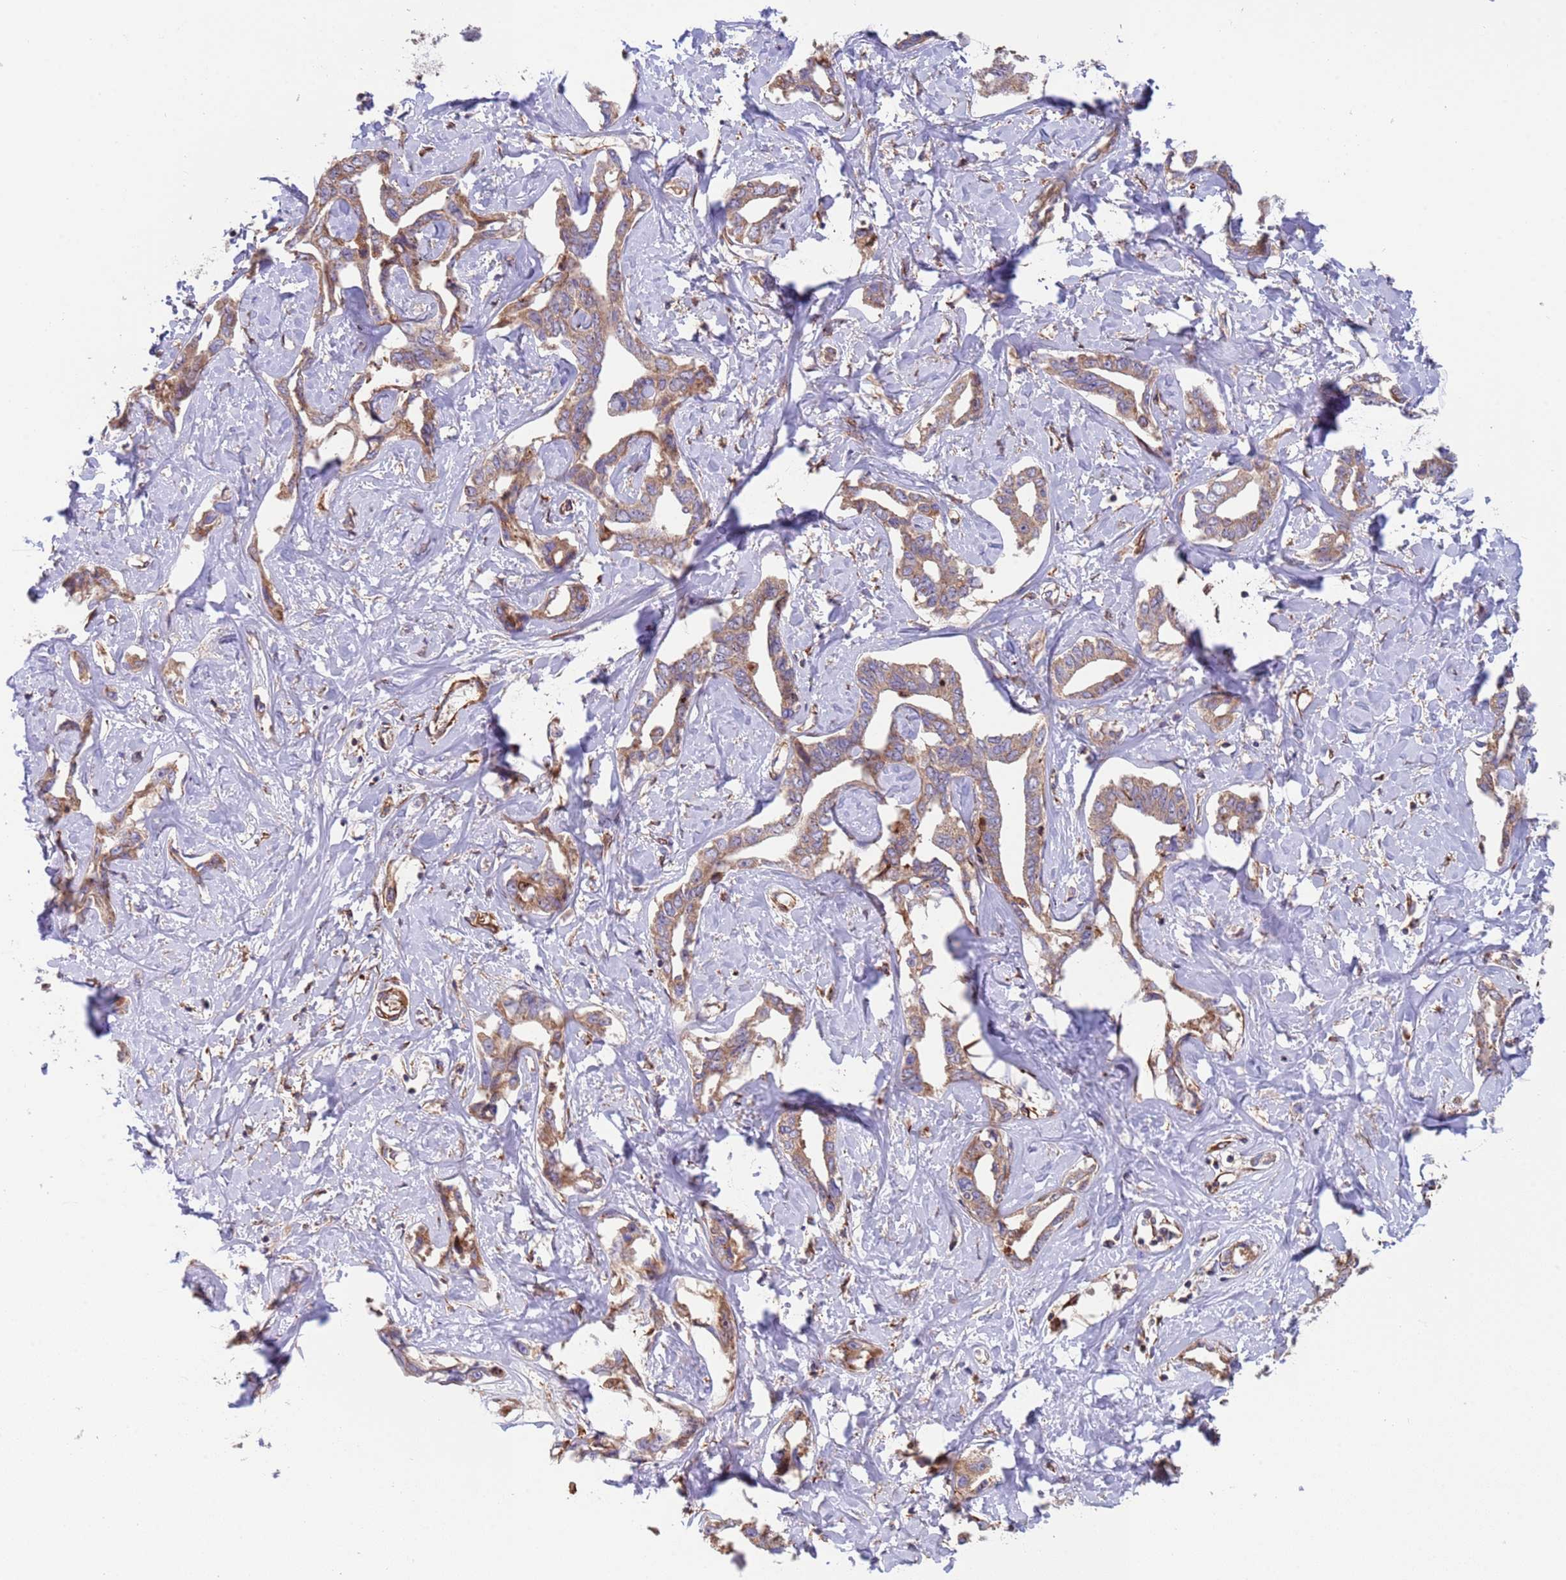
{"staining": {"intensity": "moderate", "quantity": ">75%", "location": "cytoplasmic/membranous"}, "tissue": "liver cancer", "cell_type": "Tumor cells", "image_type": "cancer", "snomed": [{"axis": "morphology", "description": "Cholangiocarcinoma"}, {"axis": "topography", "description": "Liver"}], "caption": "An image showing moderate cytoplasmic/membranous expression in about >75% of tumor cells in liver cholangiocarcinoma, as visualized by brown immunohistochemical staining.", "gene": "NUDT12", "patient": {"sex": "male", "age": 59}}